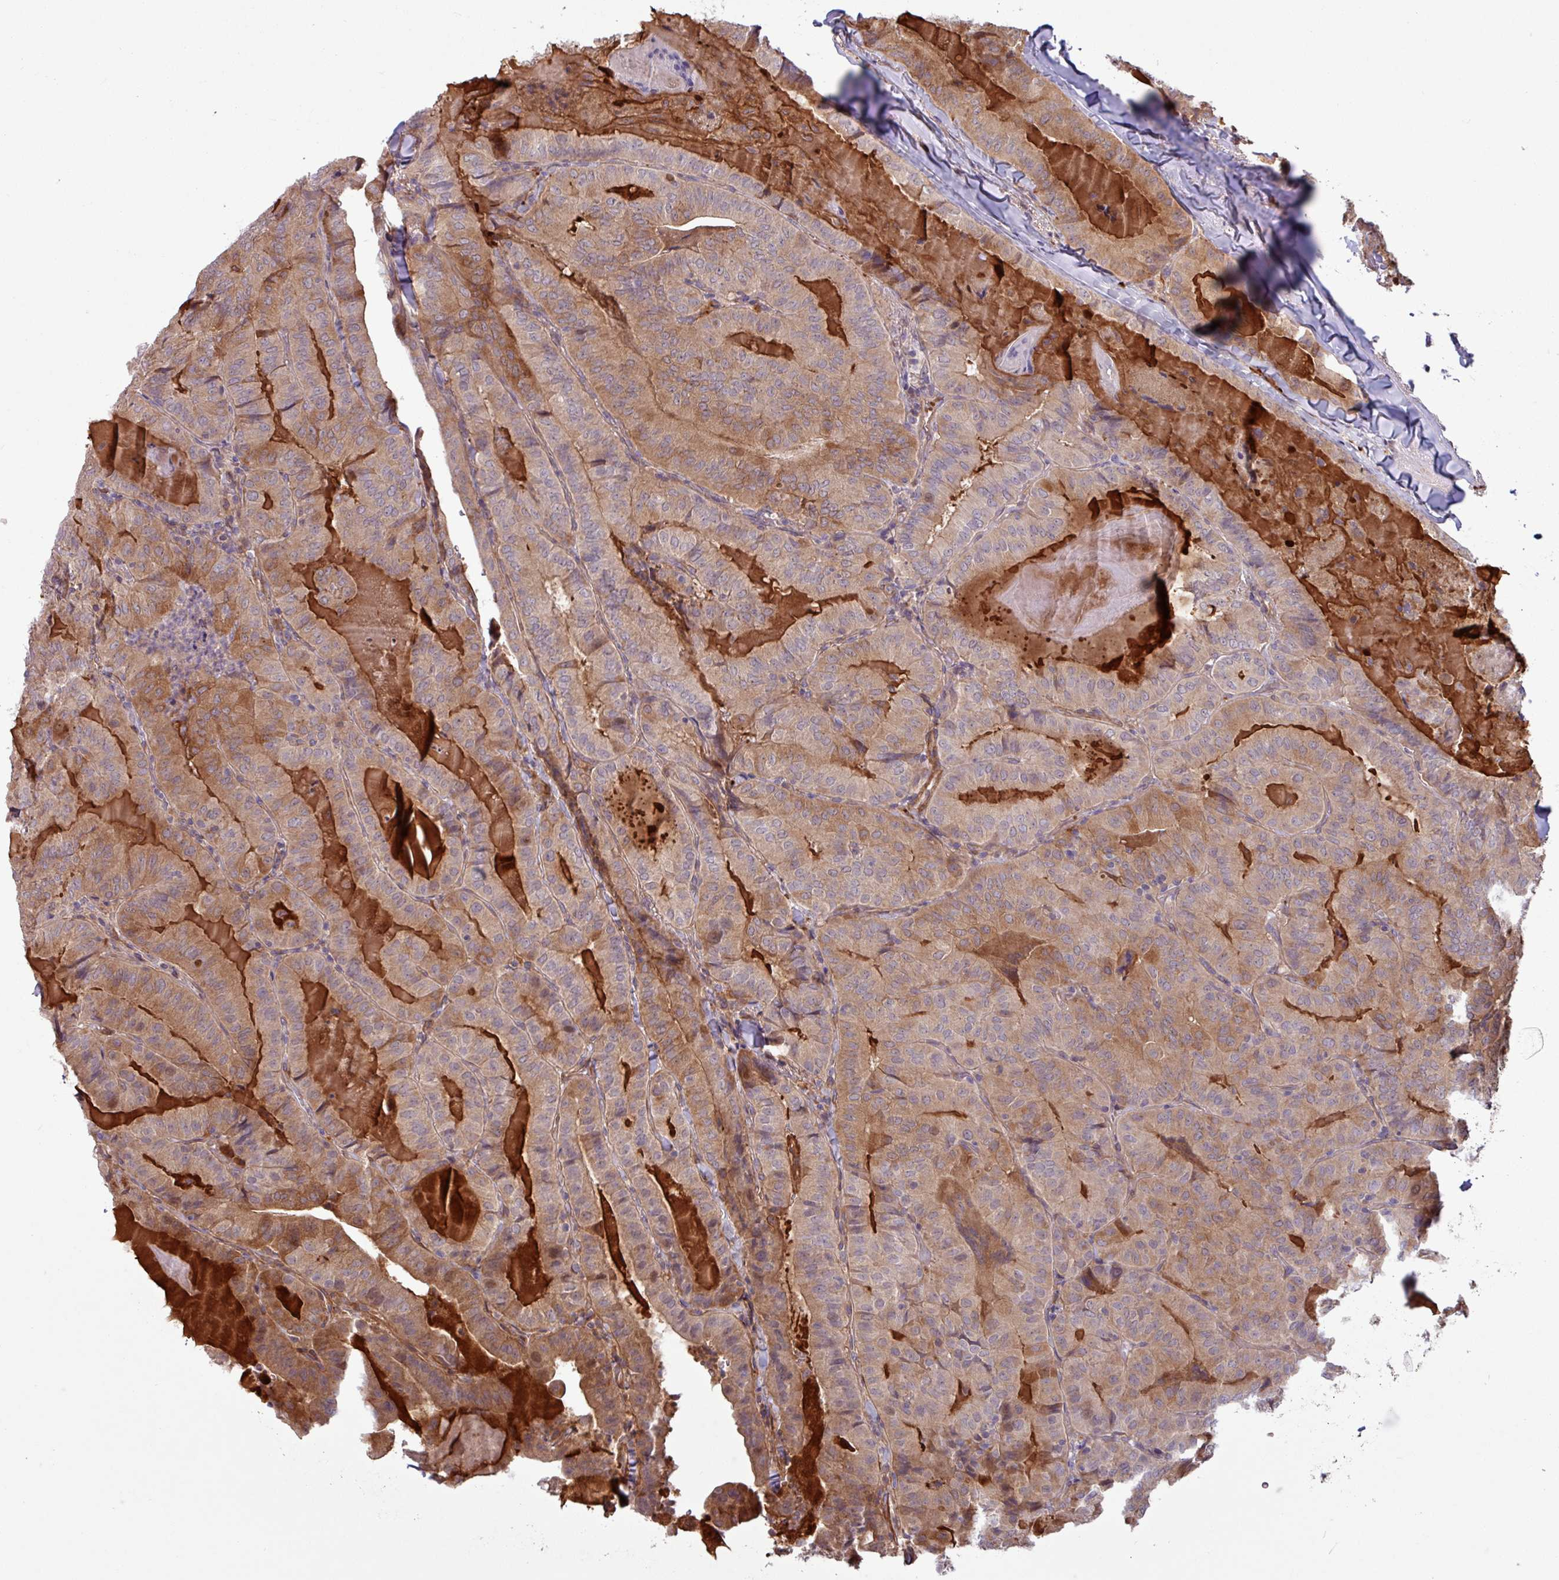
{"staining": {"intensity": "moderate", "quantity": "25%-75%", "location": "cytoplasmic/membranous"}, "tissue": "thyroid cancer", "cell_type": "Tumor cells", "image_type": "cancer", "snomed": [{"axis": "morphology", "description": "Papillary adenocarcinoma, NOS"}, {"axis": "topography", "description": "Thyroid gland"}], "caption": "Protein positivity by immunohistochemistry (IHC) displays moderate cytoplasmic/membranous expression in about 25%-75% of tumor cells in papillary adenocarcinoma (thyroid). The staining was performed using DAB (3,3'-diaminobenzidine), with brown indicating positive protein expression. Nuclei are stained blue with hematoxylin.", "gene": "PCED1A", "patient": {"sex": "female", "age": 68}}